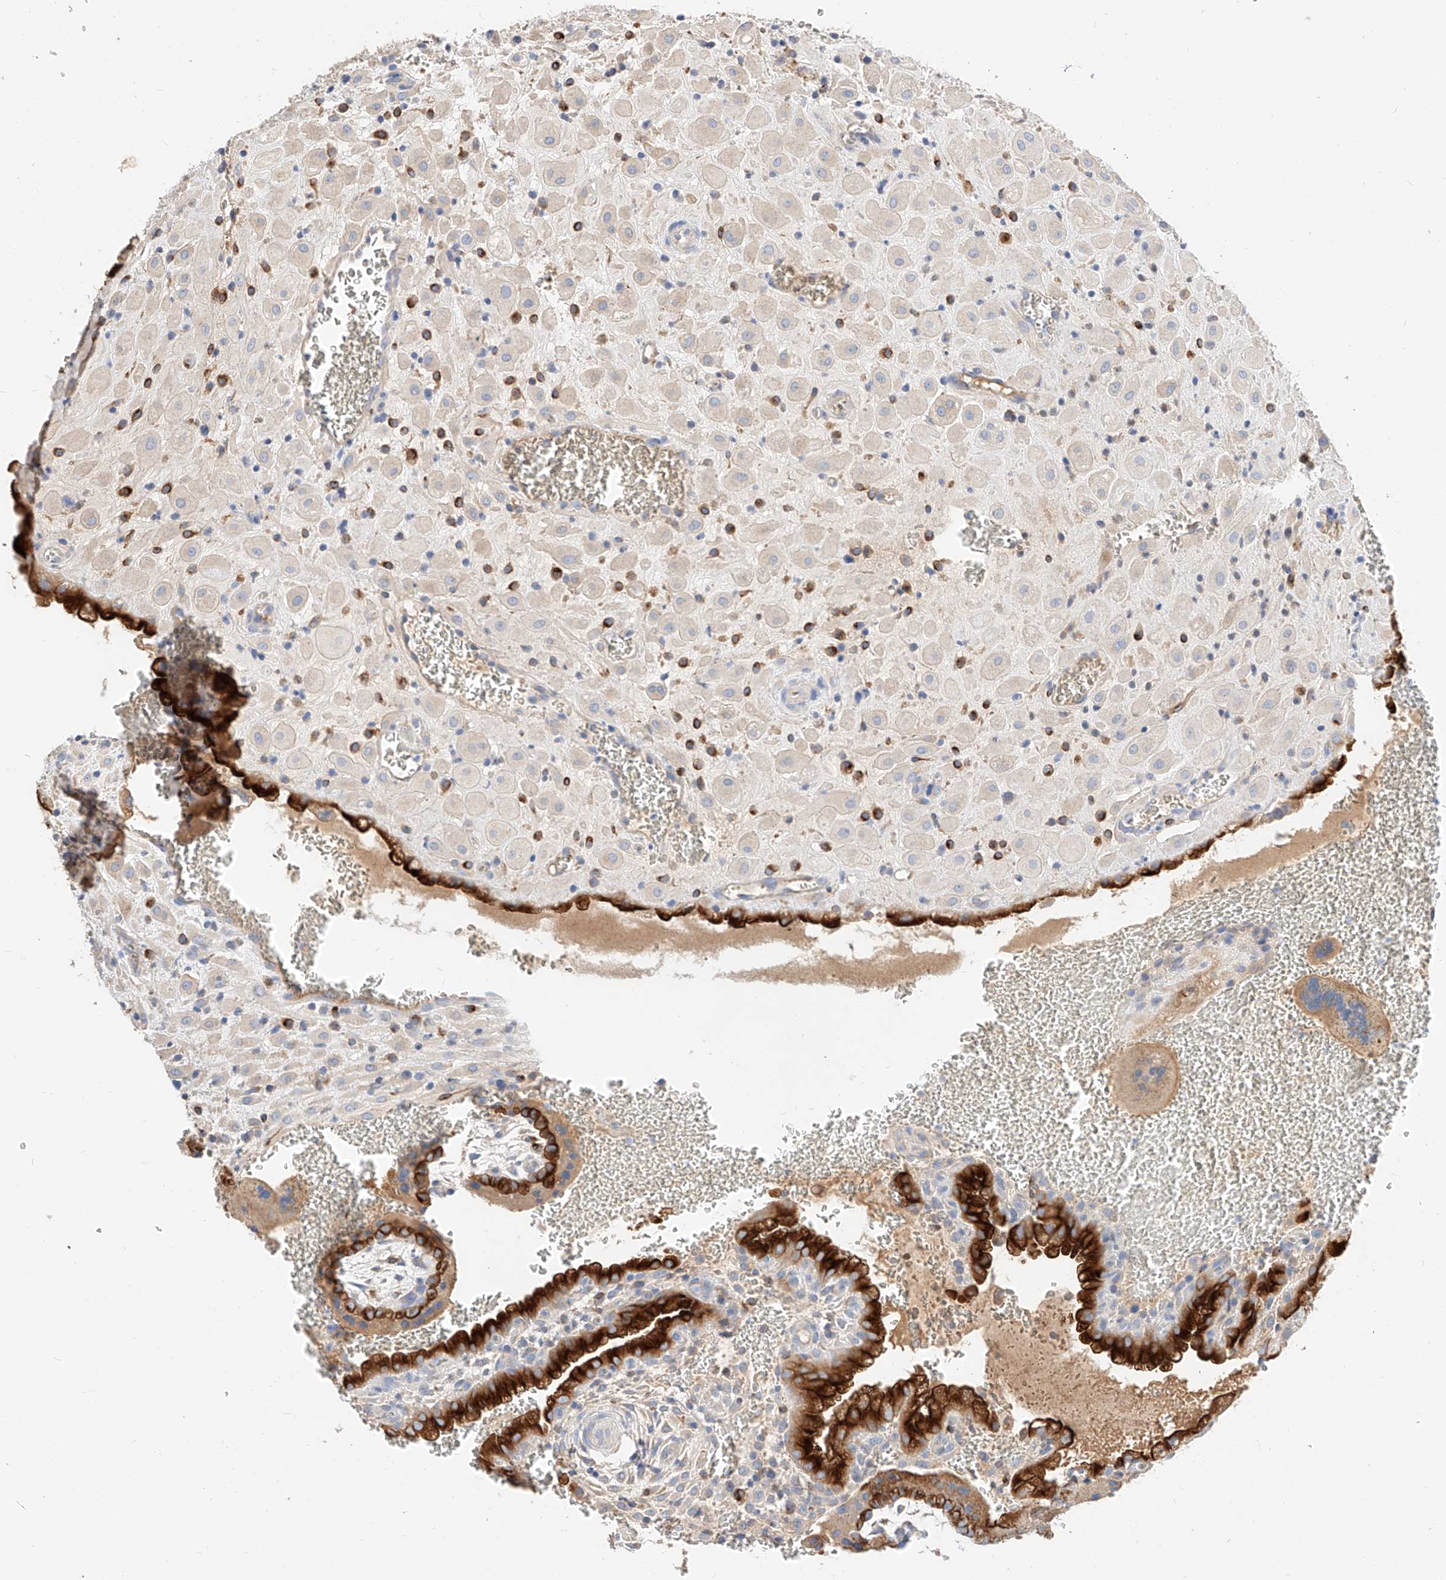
{"staining": {"intensity": "negative", "quantity": "none", "location": "none"}, "tissue": "placenta", "cell_type": "Decidual cells", "image_type": "normal", "snomed": [{"axis": "morphology", "description": "Normal tissue, NOS"}, {"axis": "topography", "description": "Placenta"}], "caption": "Immunohistochemistry (IHC) micrograph of unremarkable placenta stained for a protein (brown), which demonstrates no expression in decidual cells.", "gene": "MAP7", "patient": {"sex": "female", "age": 35}}